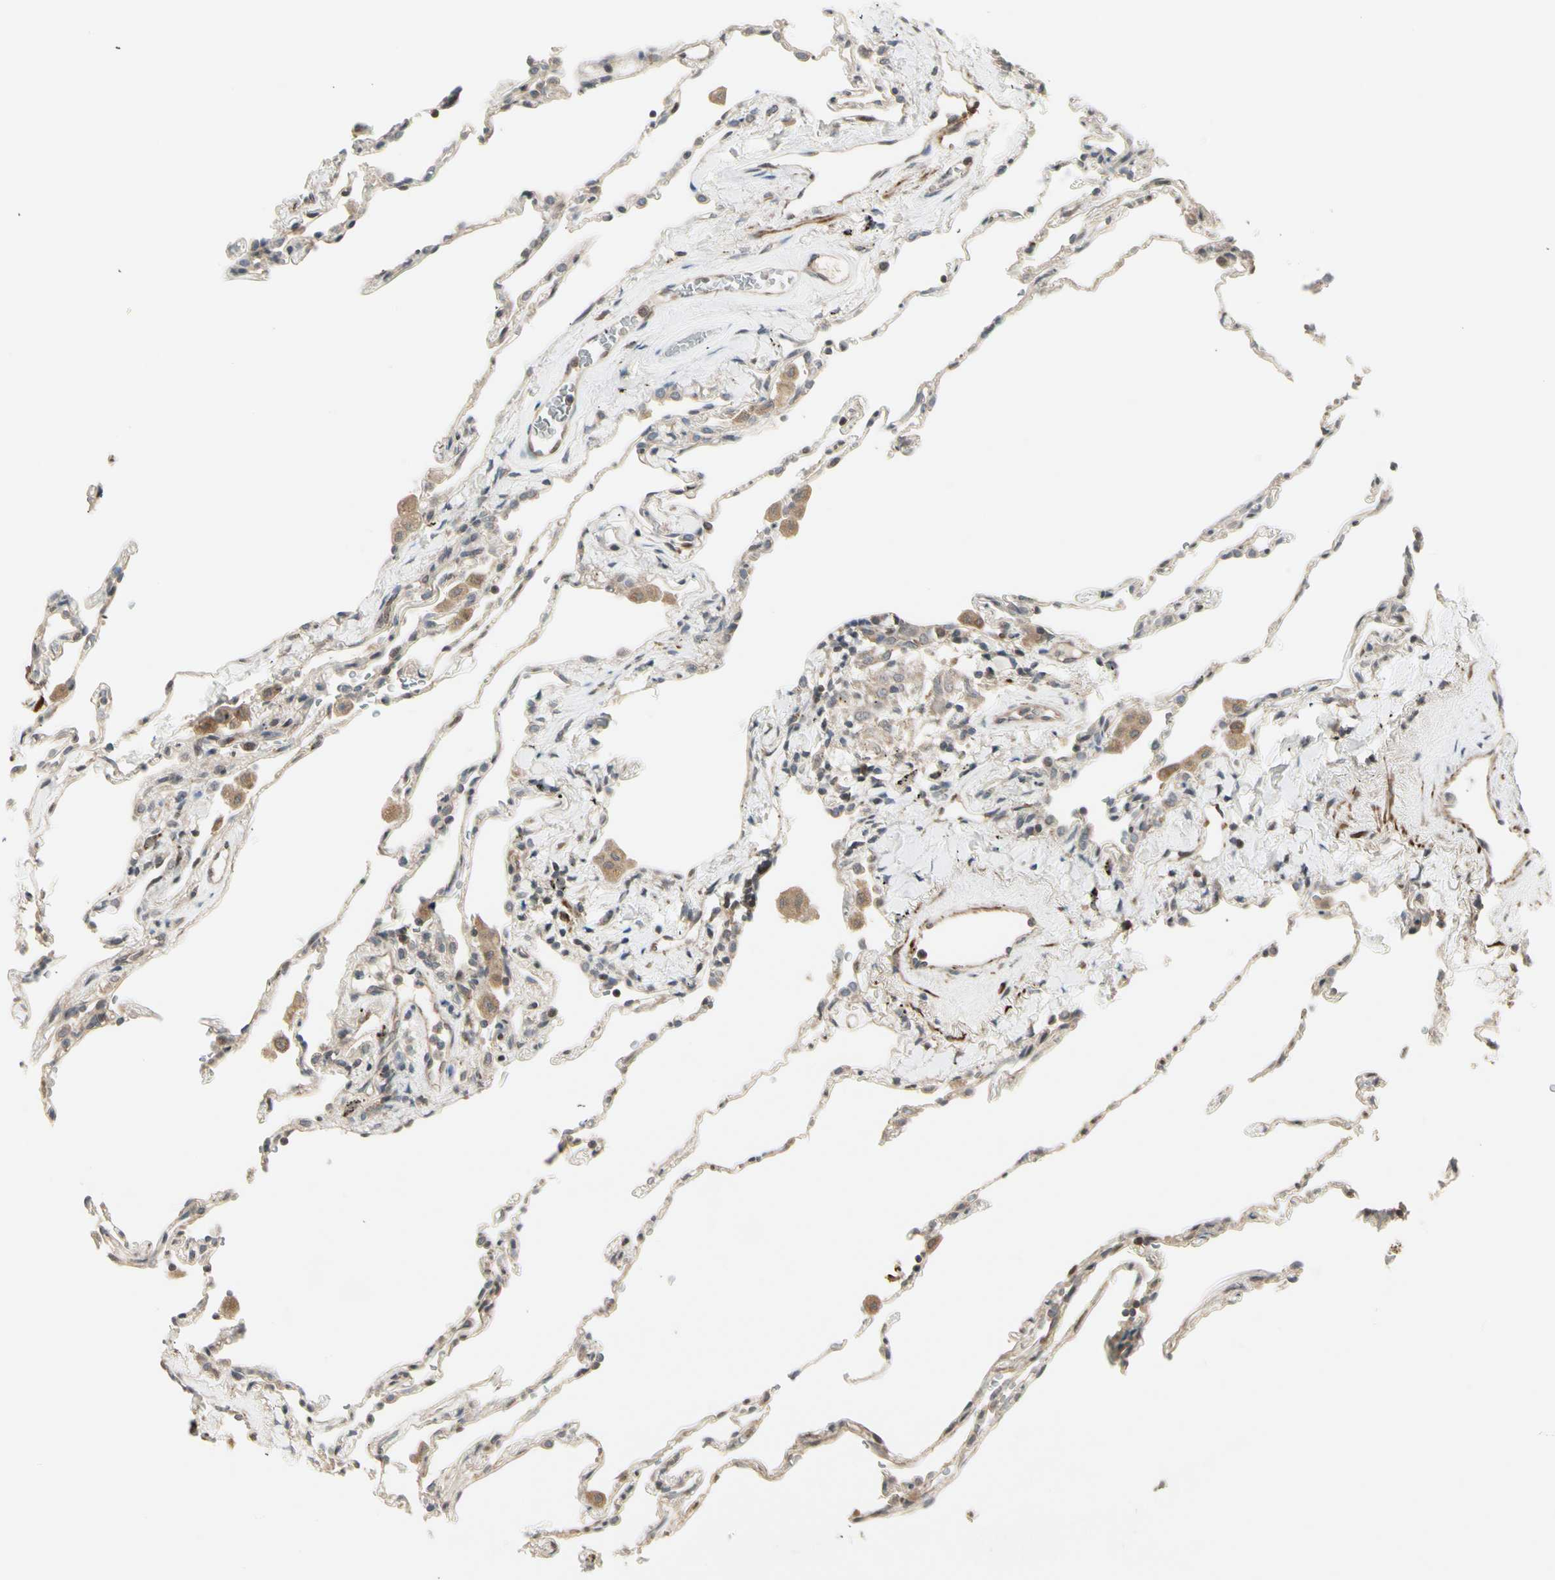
{"staining": {"intensity": "weak", "quantity": "<25%", "location": "cytoplasmic/membranous"}, "tissue": "lung", "cell_type": "Alveolar cells", "image_type": "normal", "snomed": [{"axis": "morphology", "description": "Normal tissue, NOS"}, {"axis": "topography", "description": "Lung"}], "caption": "Immunohistochemistry micrograph of normal lung: lung stained with DAB demonstrates no significant protein expression in alveolar cells.", "gene": "SVBP", "patient": {"sex": "male", "age": 59}}